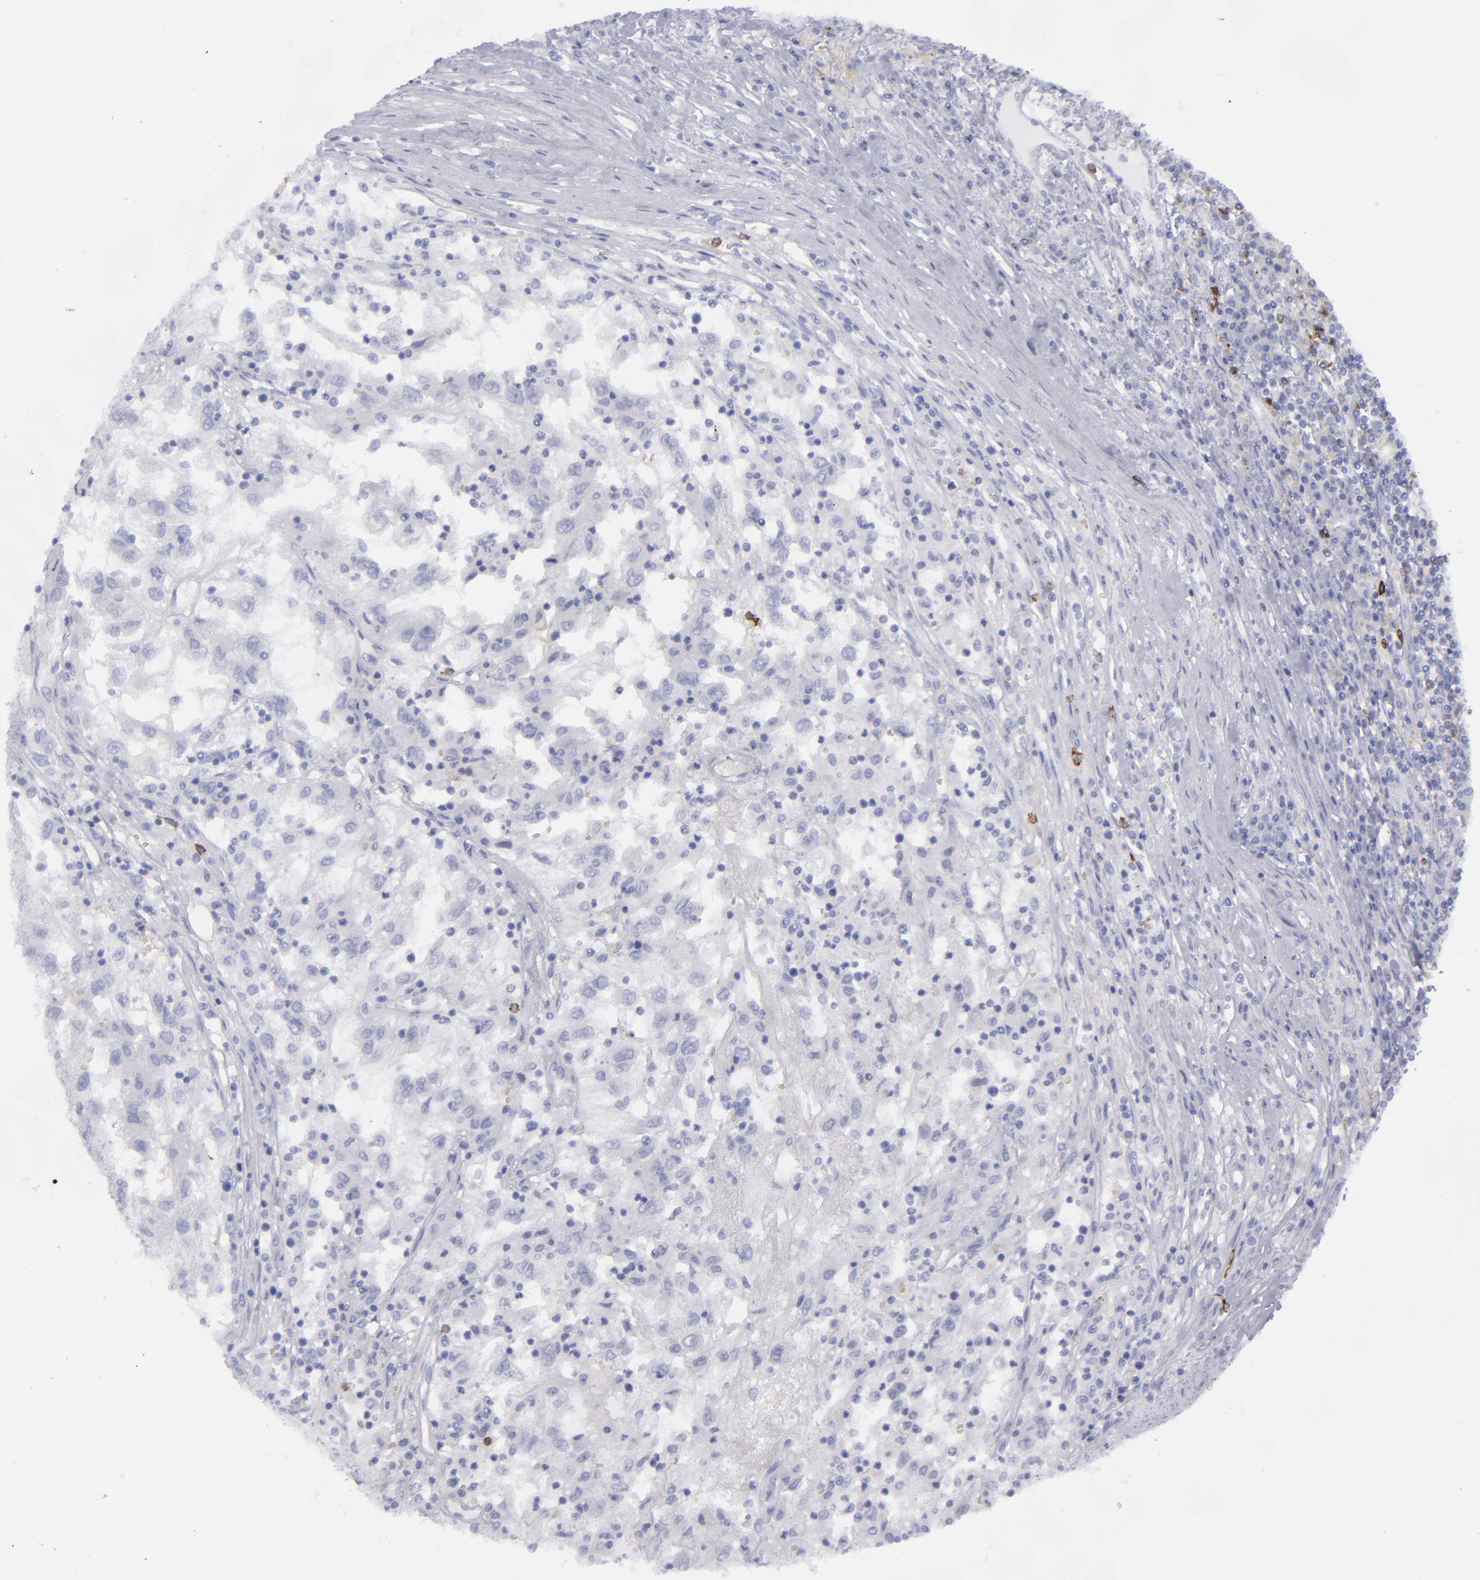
{"staining": {"intensity": "negative", "quantity": "none", "location": "none"}, "tissue": "renal cancer", "cell_type": "Tumor cells", "image_type": "cancer", "snomed": [{"axis": "morphology", "description": "Normal tissue, NOS"}, {"axis": "morphology", "description": "Adenocarcinoma, NOS"}, {"axis": "topography", "description": "Kidney"}], "caption": "This is a photomicrograph of immunohistochemistry (IHC) staining of renal cancer (adenocarcinoma), which shows no positivity in tumor cells.", "gene": "CD22", "patient": {"sex": "male", "age": 71}}